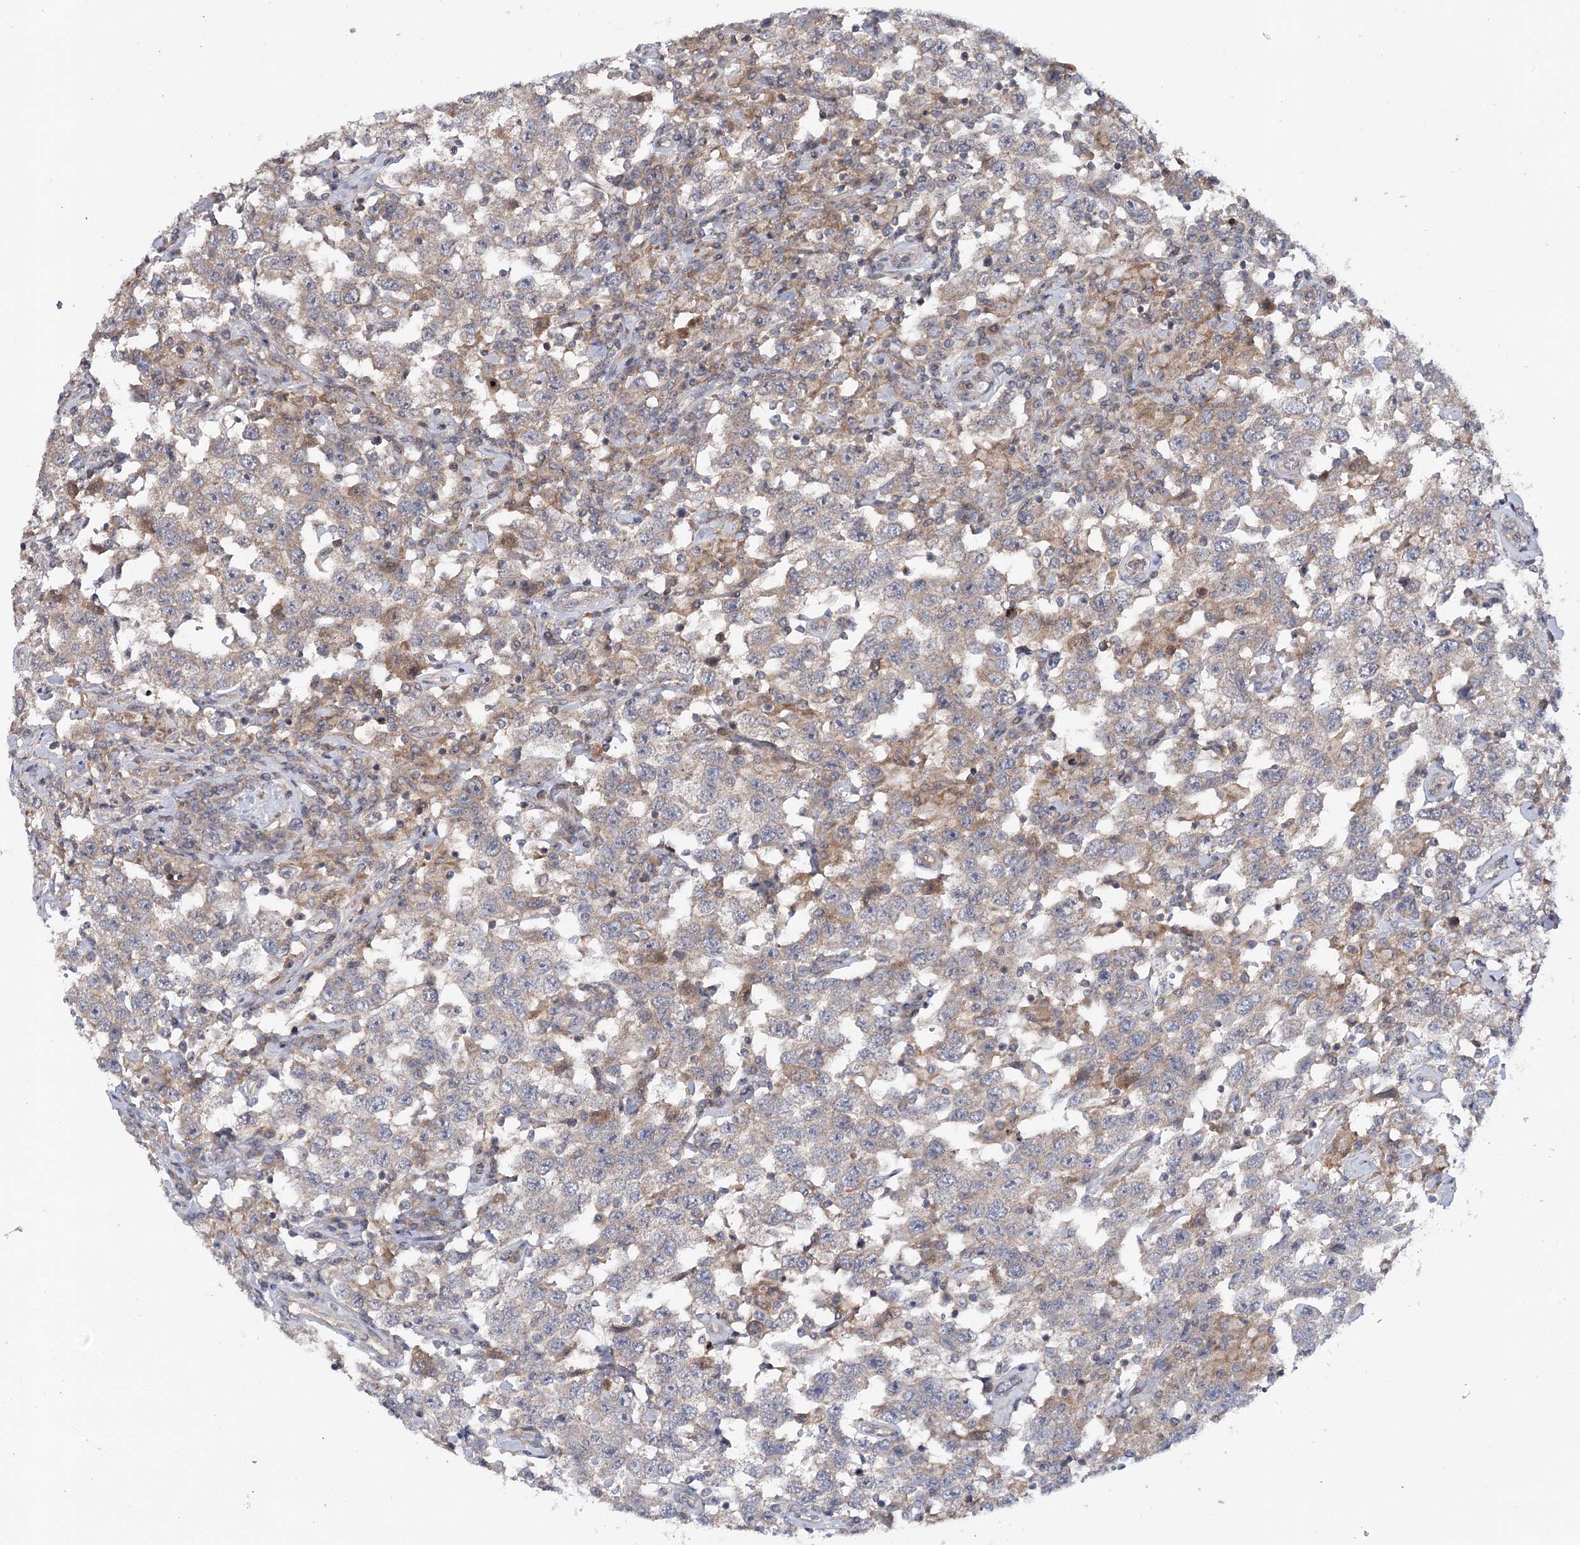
{"staining": {"intensity": "weak", "quantity": "25%-75%", "location": "cytoplasmic/membranous"}, "tissue": "testis cancer", "cell_type": "Tumor cells", "image_type": "cancer", "snomed": [{"axis": "morphology", "description": "Seminoma, NOS"}, {"axis": "topography", "description": "Testis"}], "caption": "Human seminoma (testis) stained with a protein marker exhibits weak staining in tumor cells.", "gene": "MAP3K13", "patient": {"sex": "male", "age": 41}}